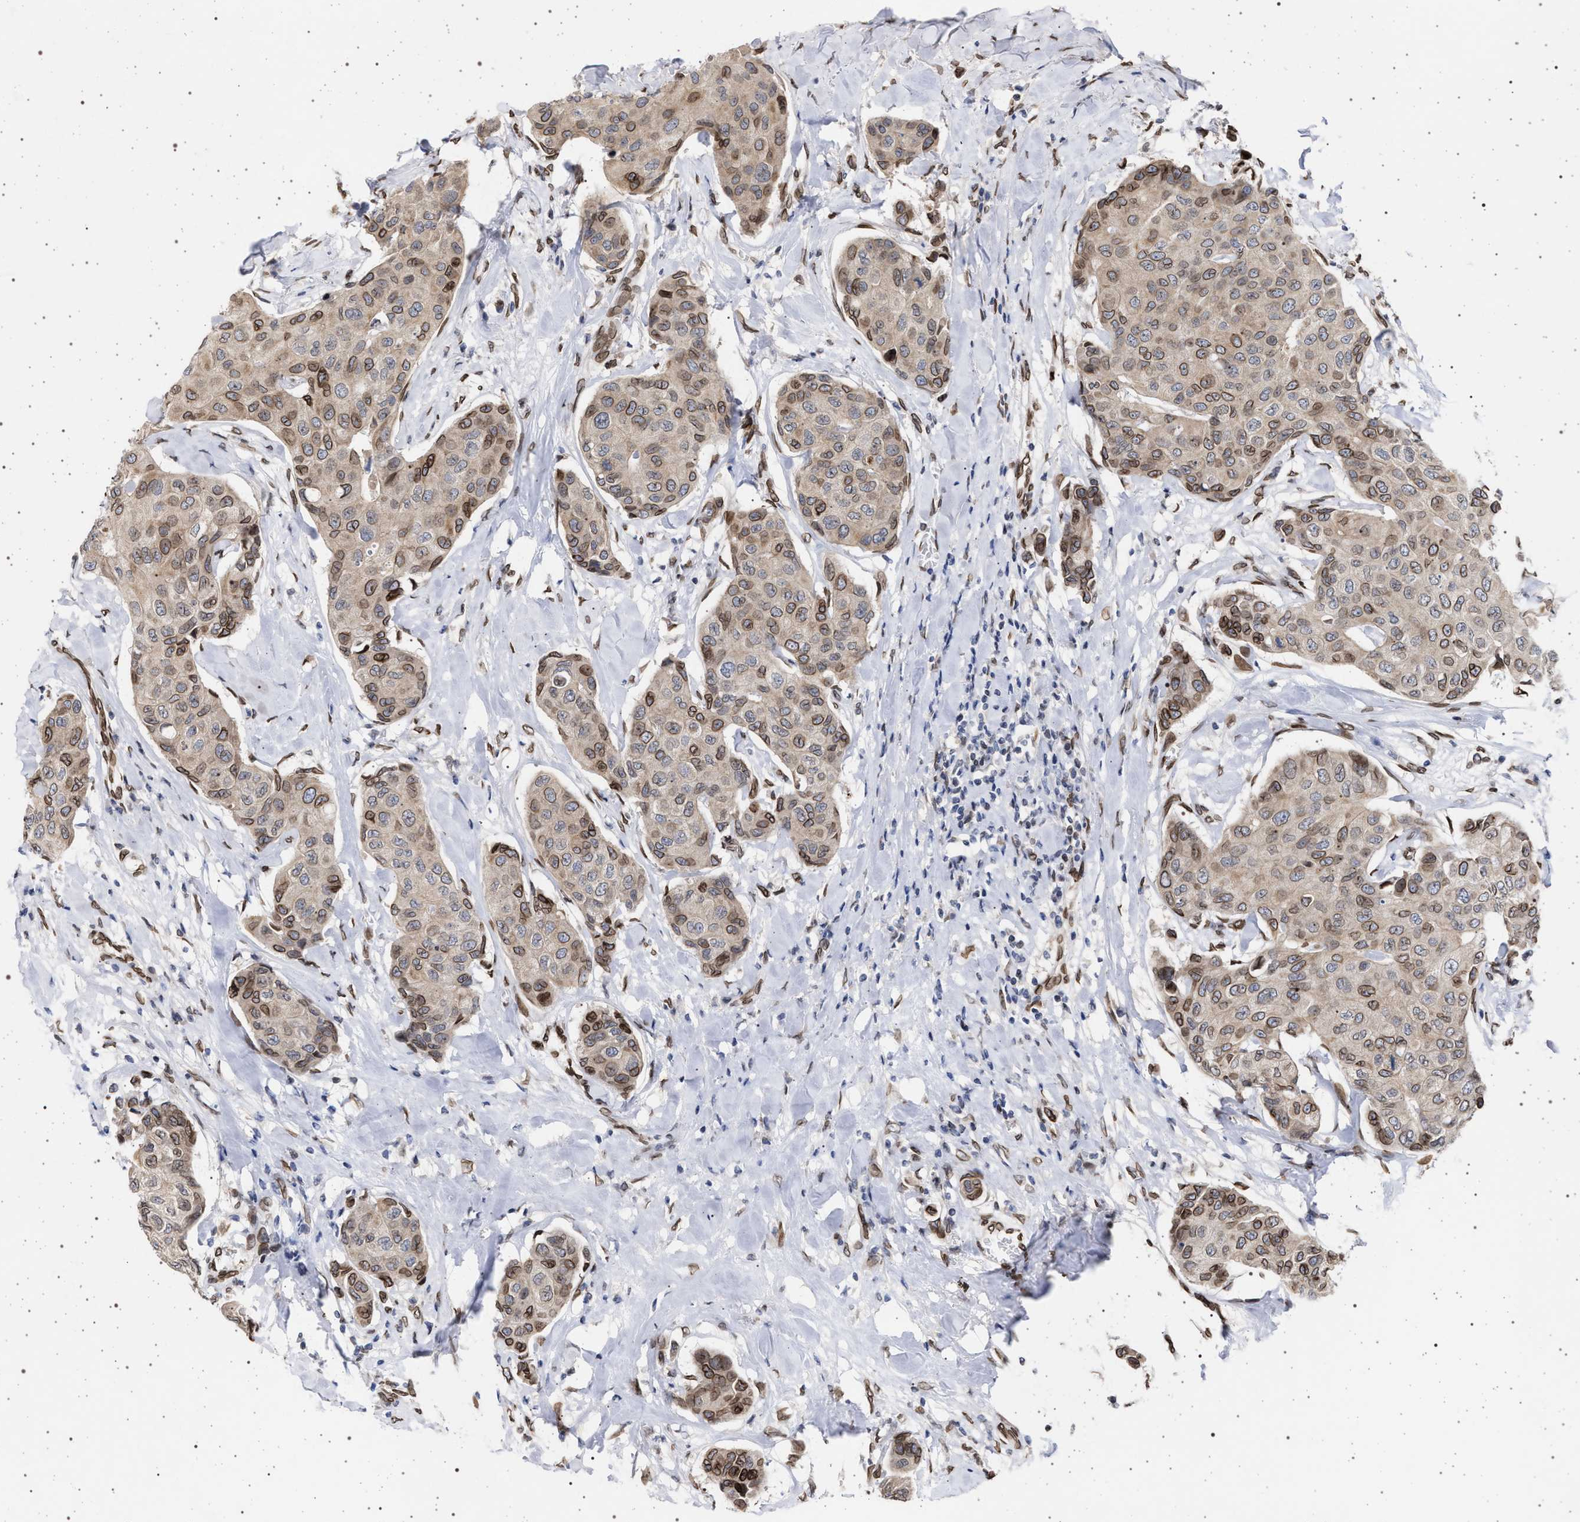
{"staining": {"intensity": "moderate", "quantity": "25%-75%", "location": "cytoplasmic/membranous,nuclear"}, "tissue": "breast cancer", "cell_type": "Tumor cells", "image_type": "cancer", "snomed": [{"axis": "morphology", "description": "Duct carcinoma"}, {"axis": "topography", "description": "Breast"}], "caption": "Immunohistochemical staining of human breast cancer shows medium levels of moderate cytoplasmic/membranous and nuclear protein staining in approximately 25%-75% of tumor cells. The staining was performed using DAB, with brown indicating positive protein expression. Nuclei are stained blue with hematoxylin.", "gene": "ING2", "patient": {"sex": "female", "age": 80}}